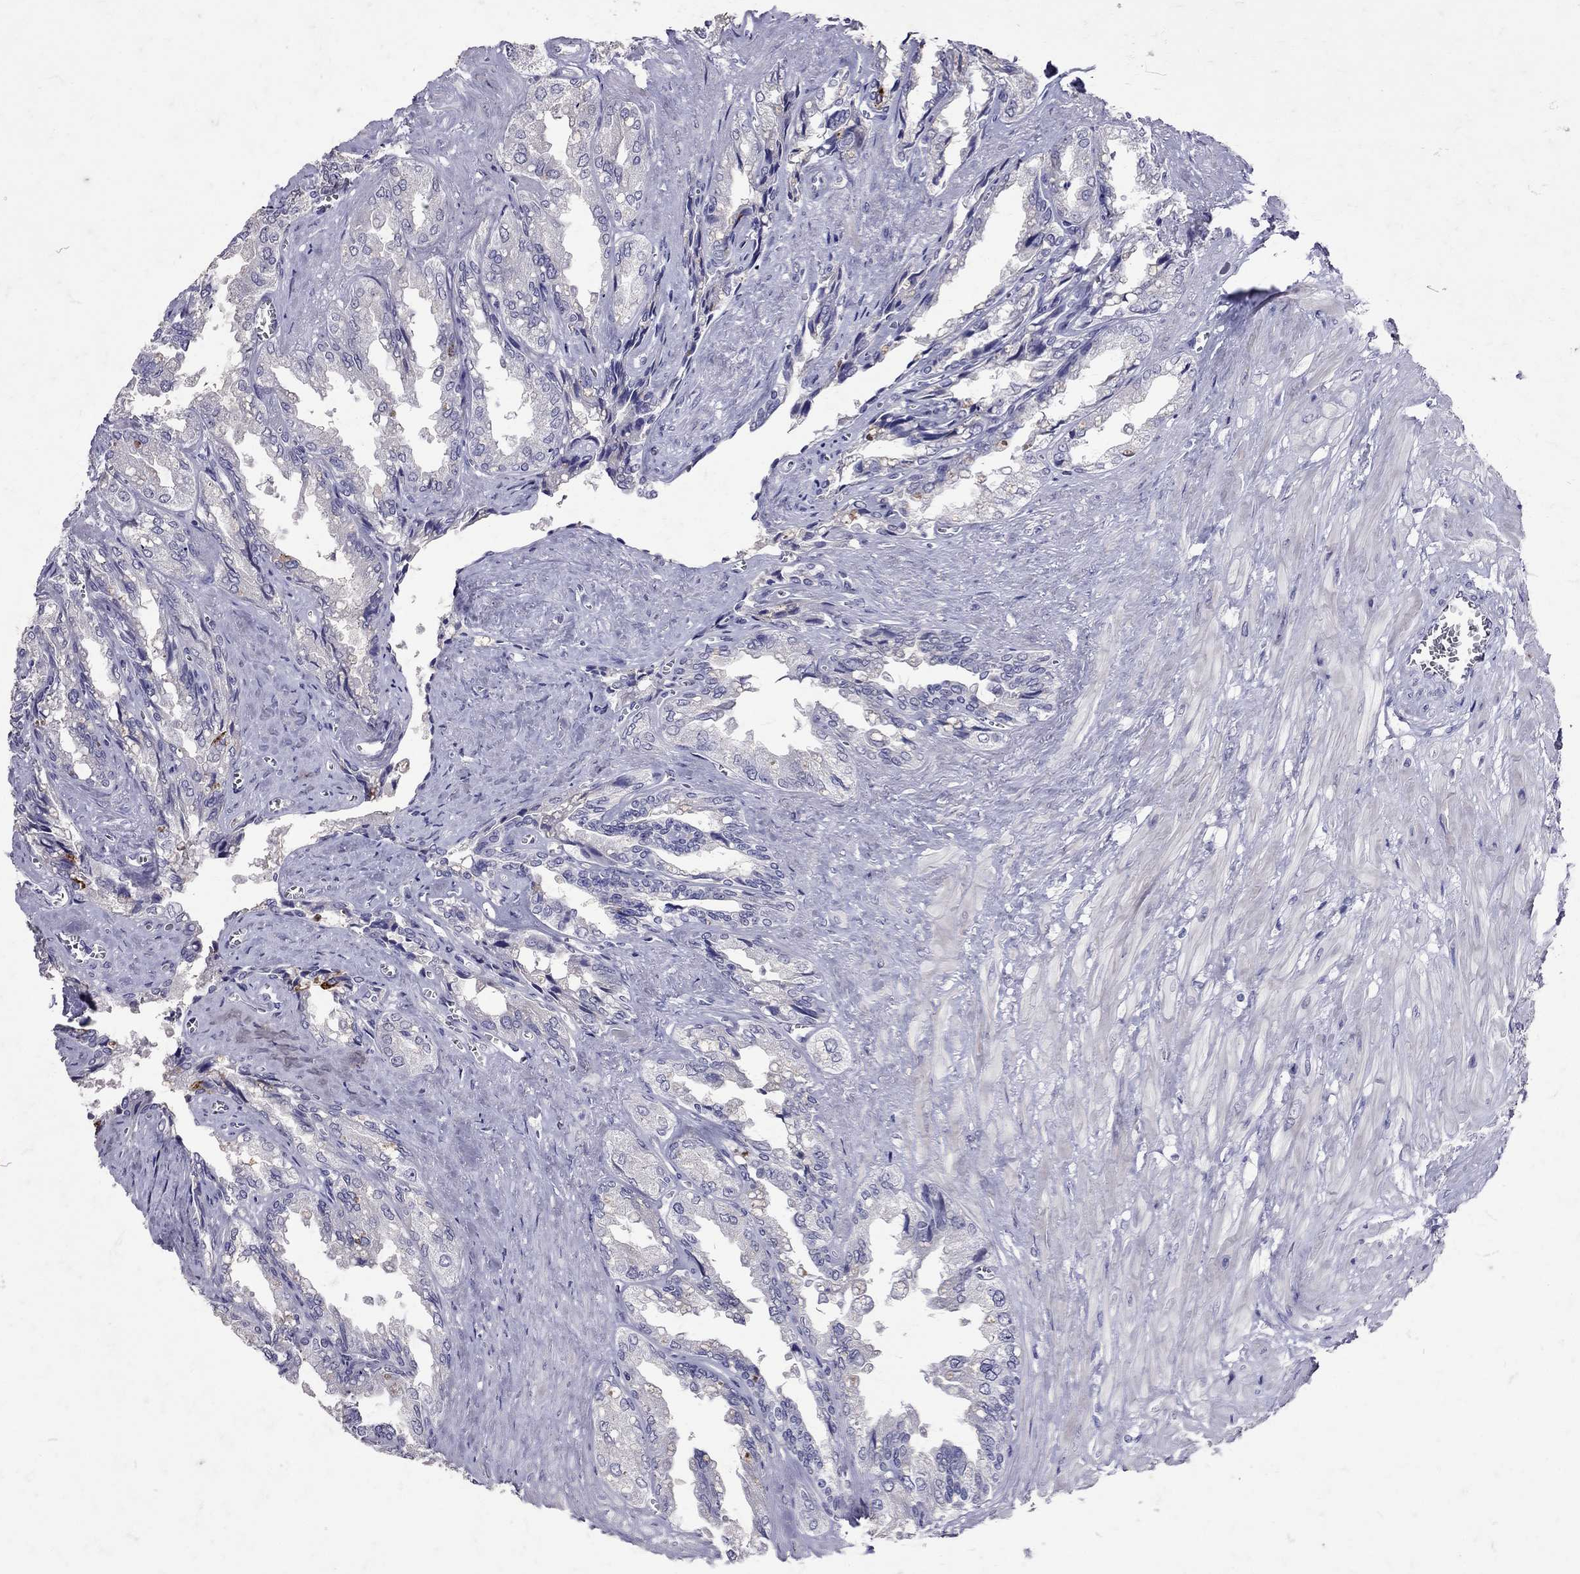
{"staining": {"intensity": "negative", "quantity": "none", "location": "none"}, "tissue": "seminal vesicle", "cell_type": "Glandular cells", "image_type": "normal", "snomed": [{"axis": "morphology", "description": "Normal tissue, NOS"}, {"axis": "topography", "description": "Seminal veicle"}], "caption": "Micrograph shows no protein staining in glandular cells of normal seminal vesicle. (Immunohistochemistry (ihc), brightfield microscopy, high magnification).", "gene": "SST", "patient": {"sex": "male", "age": 67}}